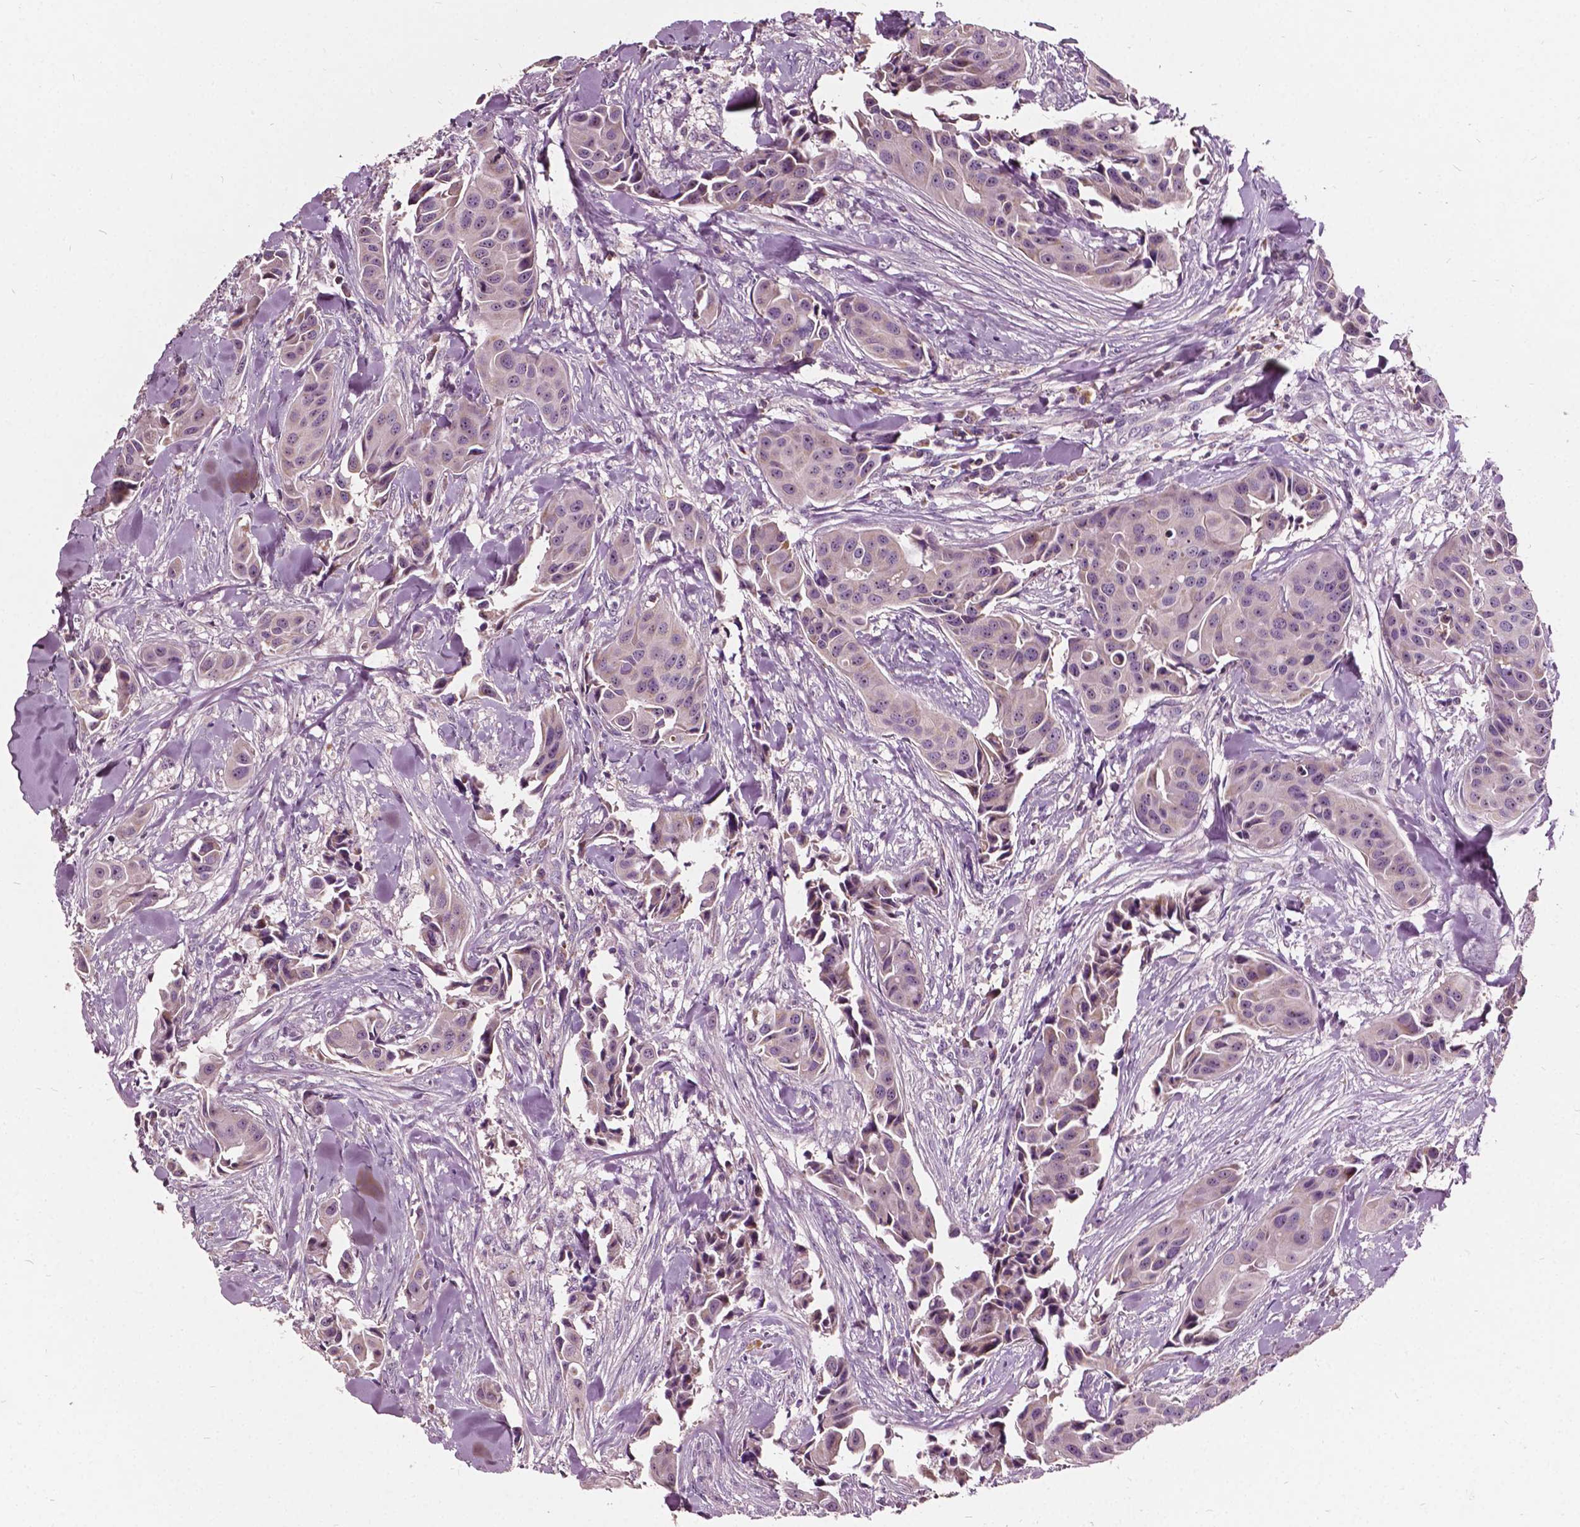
{"staining": {"intensity": "weak", "quantity": "<25%", "location": "cytoplasmic/membranous,nuclear"}, "tissue": "head and neck cancer", "cell_type": "Tumor cells", "image_type": "cancer", "snomed": [{"axis": "morphology", "description": "Adenocarcinoma, NOS"}, {"axis": "topography", "description": "Head-Neck"}], "caption": "The histopathology image exhibits no significant staining in tumor cells of head and neck adenocarcinoma.", "gene": "ODF3L2", "patient": {"sex": "male", "age": 76}}